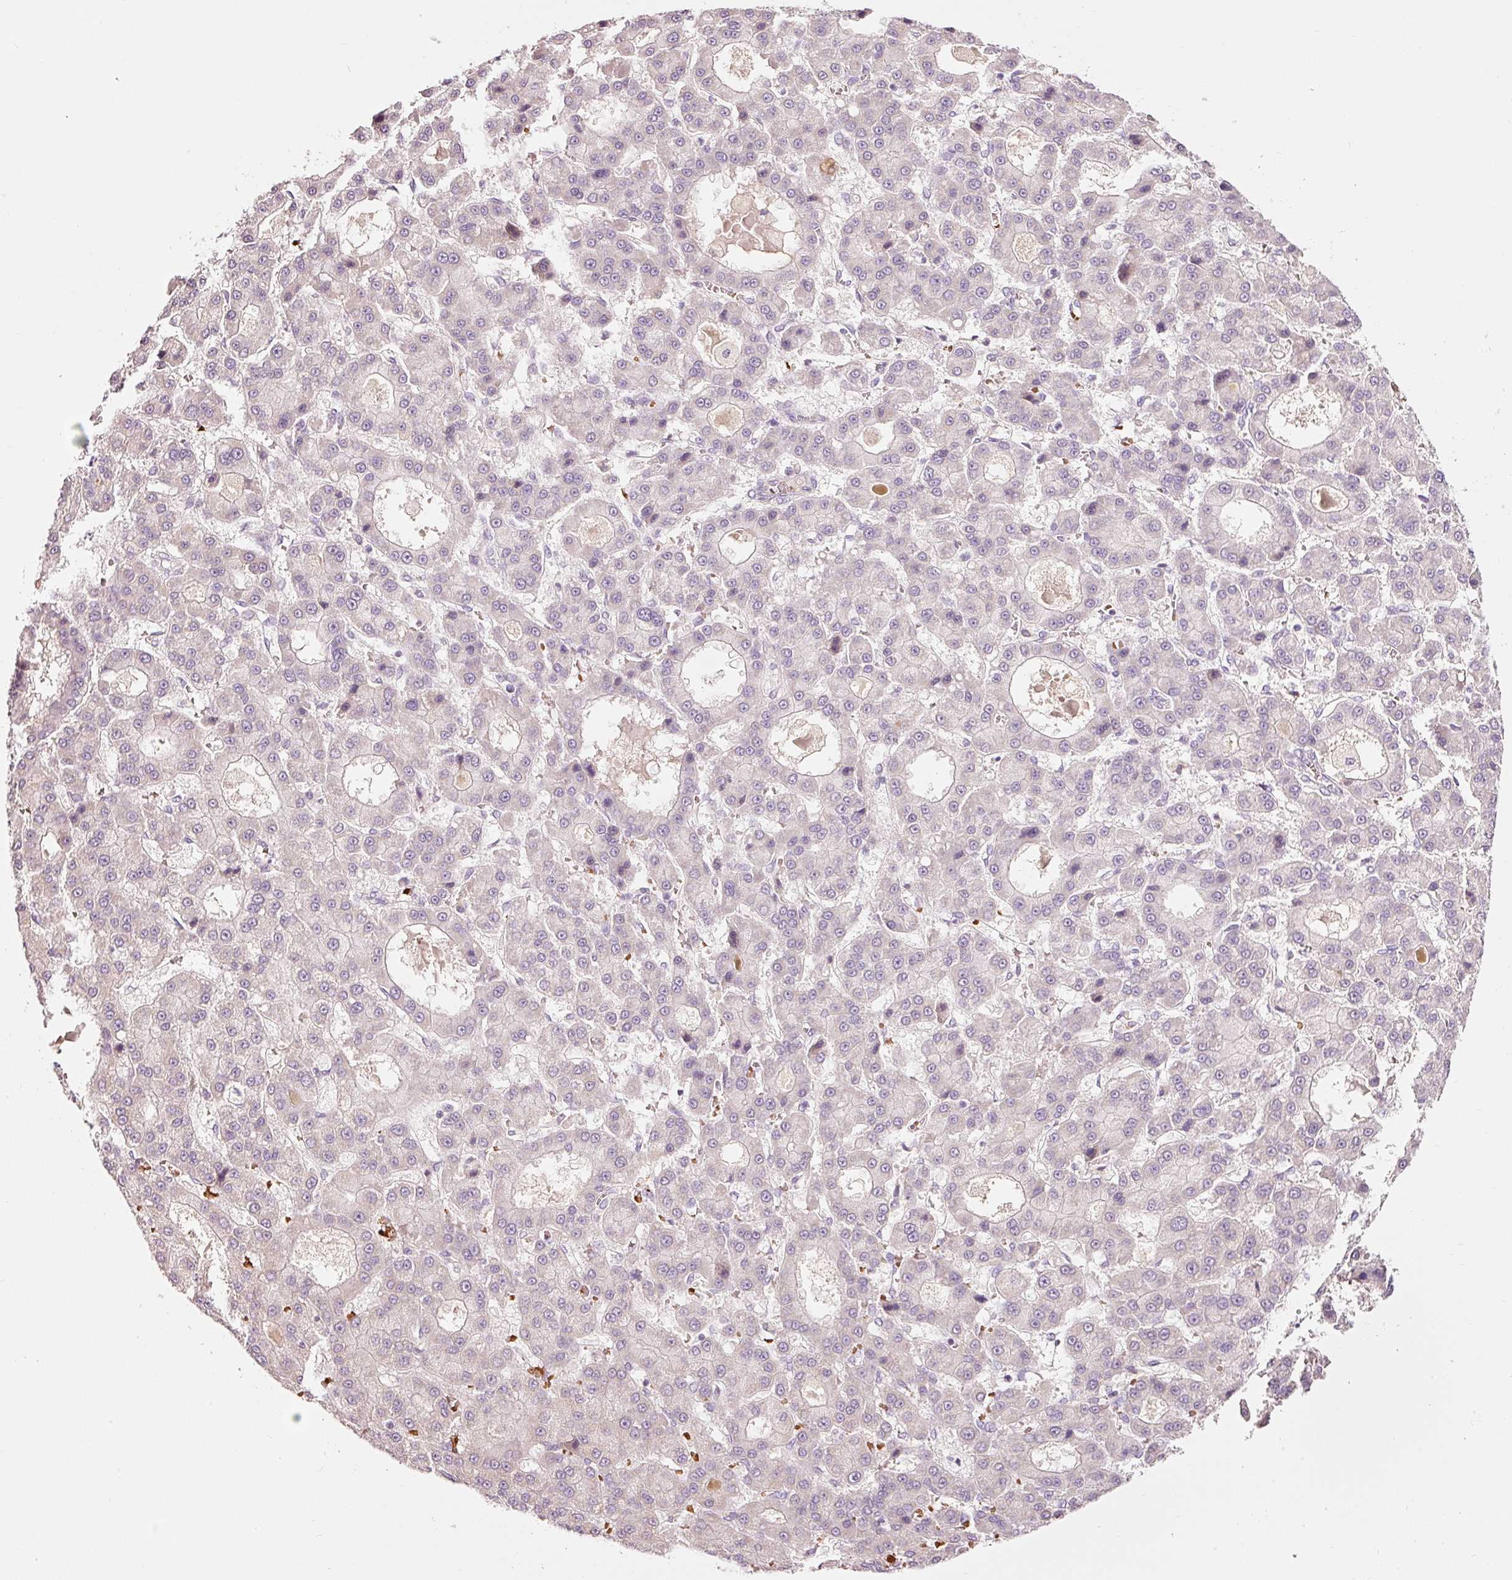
{"staining": {"intensity": "negative", "quantity": "none", "location": "none"}, "tissue": "liver cancer", "cell_type": "Tumor cells", "image_type": "cancer", "snomed": [{"axis": "morphology", "description": "Carcinoma, Hepatocellular, NOS"}, {"axis": "topography", "description": "Liver"}], "caption": "Immunohistochemical staining of hepatocellular carcinoma (liver) demonstrates no significant expression in tumor cells.", "gene": "LDHAL6B", "patient": {"sex": "male", "age": 70}}